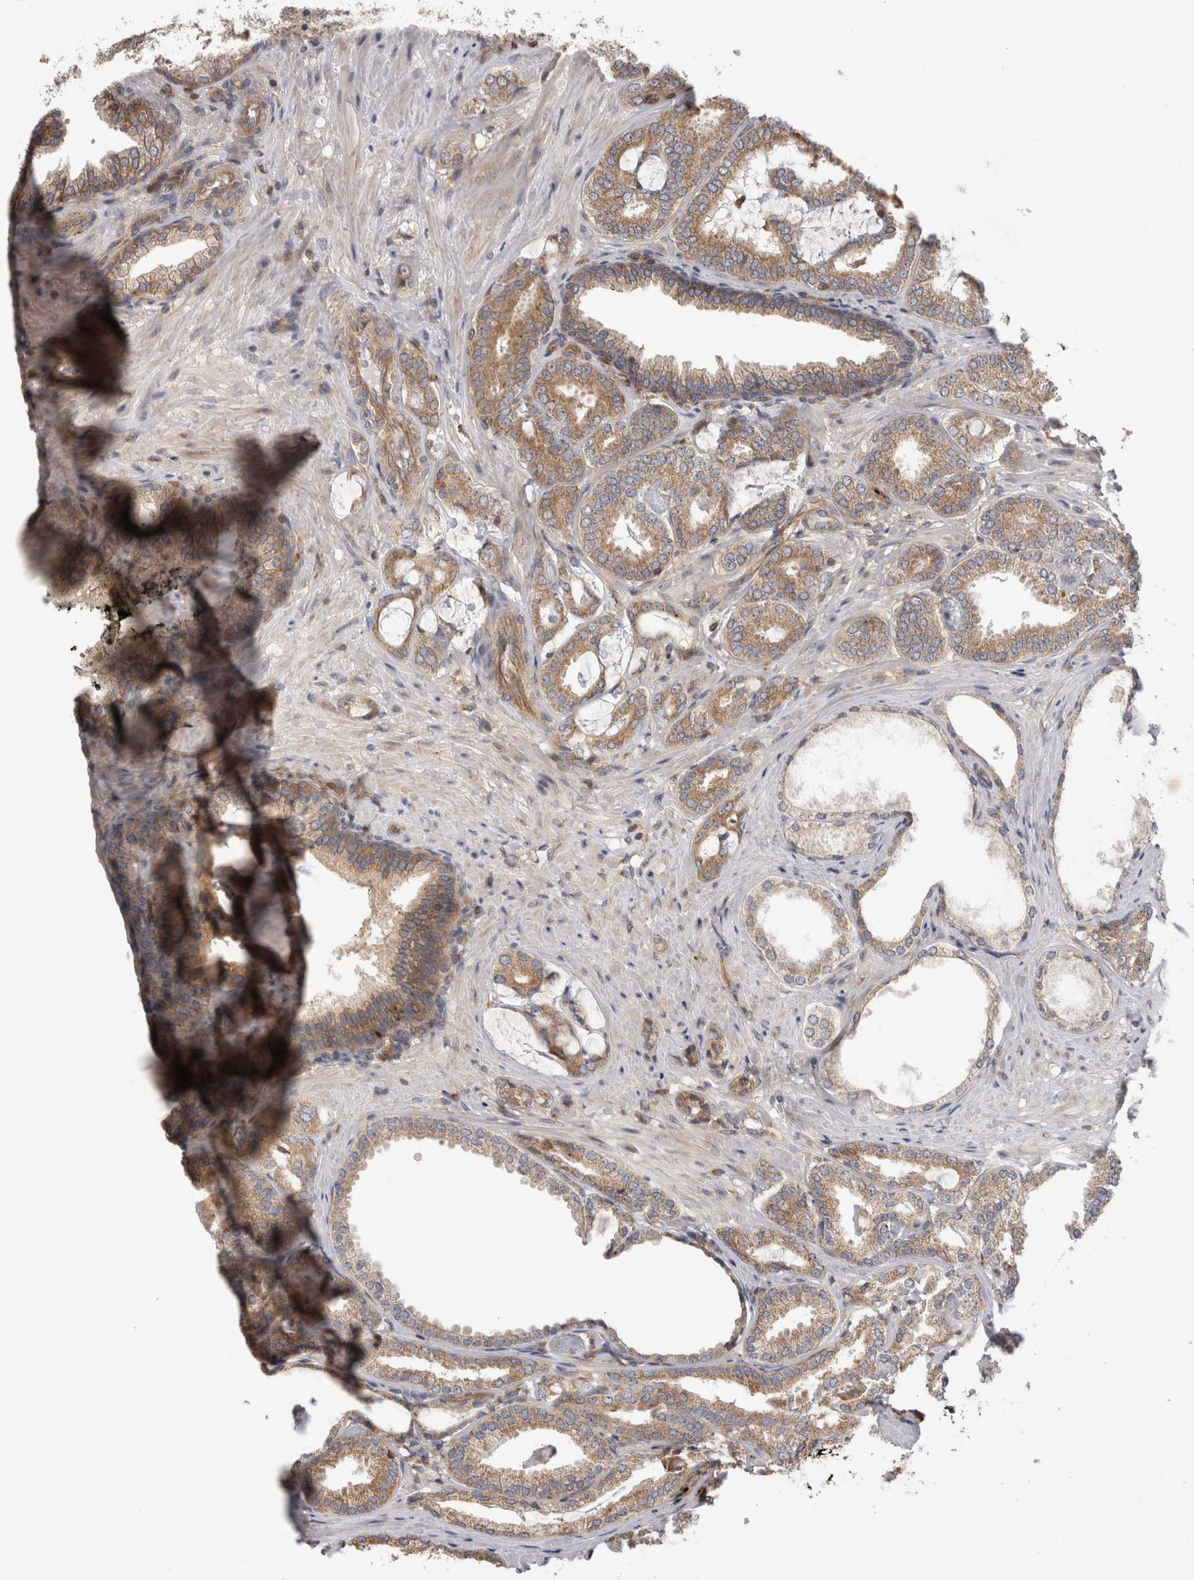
{"staining": {"intensity": "moderate", "quantity": ">75%", "location": "cytoplasmic/membranous"}, "tissue": "prostate cancer", "cell_type": "Tumor cells", "image_type": "cancer", "snomed": [{"axis": "morphology", "description": "Adenocarcinoma, Low grade"}, {"axis": "topography", "description": "Prostate"}], "caption": "IHC micrograph of neoplastic tissue: prostate cancer (low-grade adenocarcinoma) stained using immunohistochemistry (IHC) exhibits medium levels of moderate protein expression localized specifically in the cytoplasmic/membranous of tumor cells, appearing as a cytoplasmic/membranous brown color.", "gene": "GRIK2", "patient": {"sex": "male", "age": 71}}